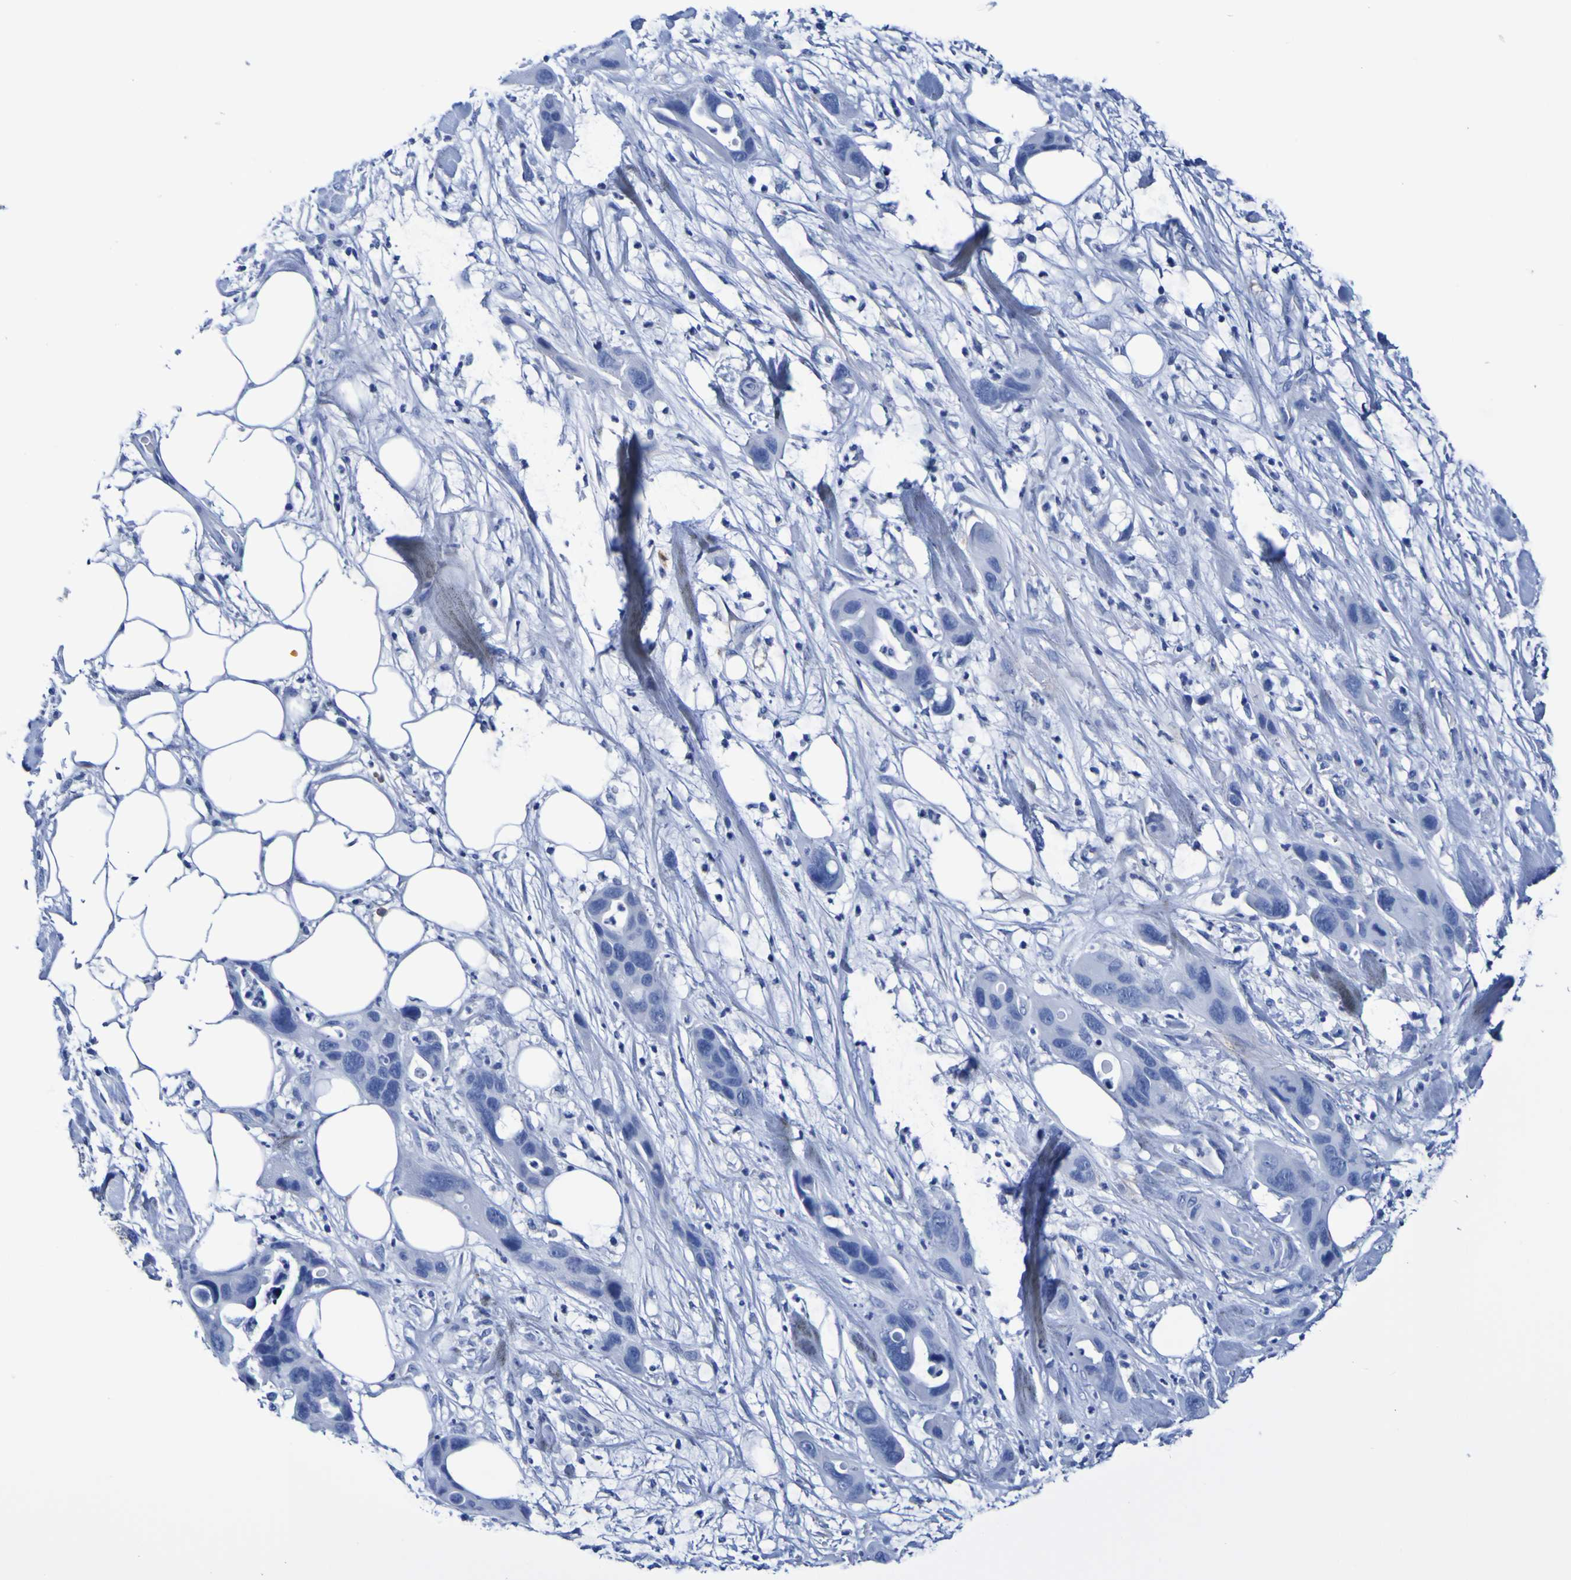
{"staining": {"intensity": "negative", "quantity": "none", "location": "none"}, "tissue": "pancreatic cancer", "cell_type": "Tumor cells", "image_type": "cancer", "snomed": [{"axis": "morphology", "description": "Adenocarcinoma, NOS"}, {"axis": "topography", "description": "Pancreas"}], "caption": "Photomicrograph shows no significant protein positivity in tumor cells of pancreatic cancer (adenocarcinoma). (DAB immunohistochemistry (IHC) with hematoxylin counter stain).", "gene": "DPEP1", "patient": {"sex": "female", "age": 71}}